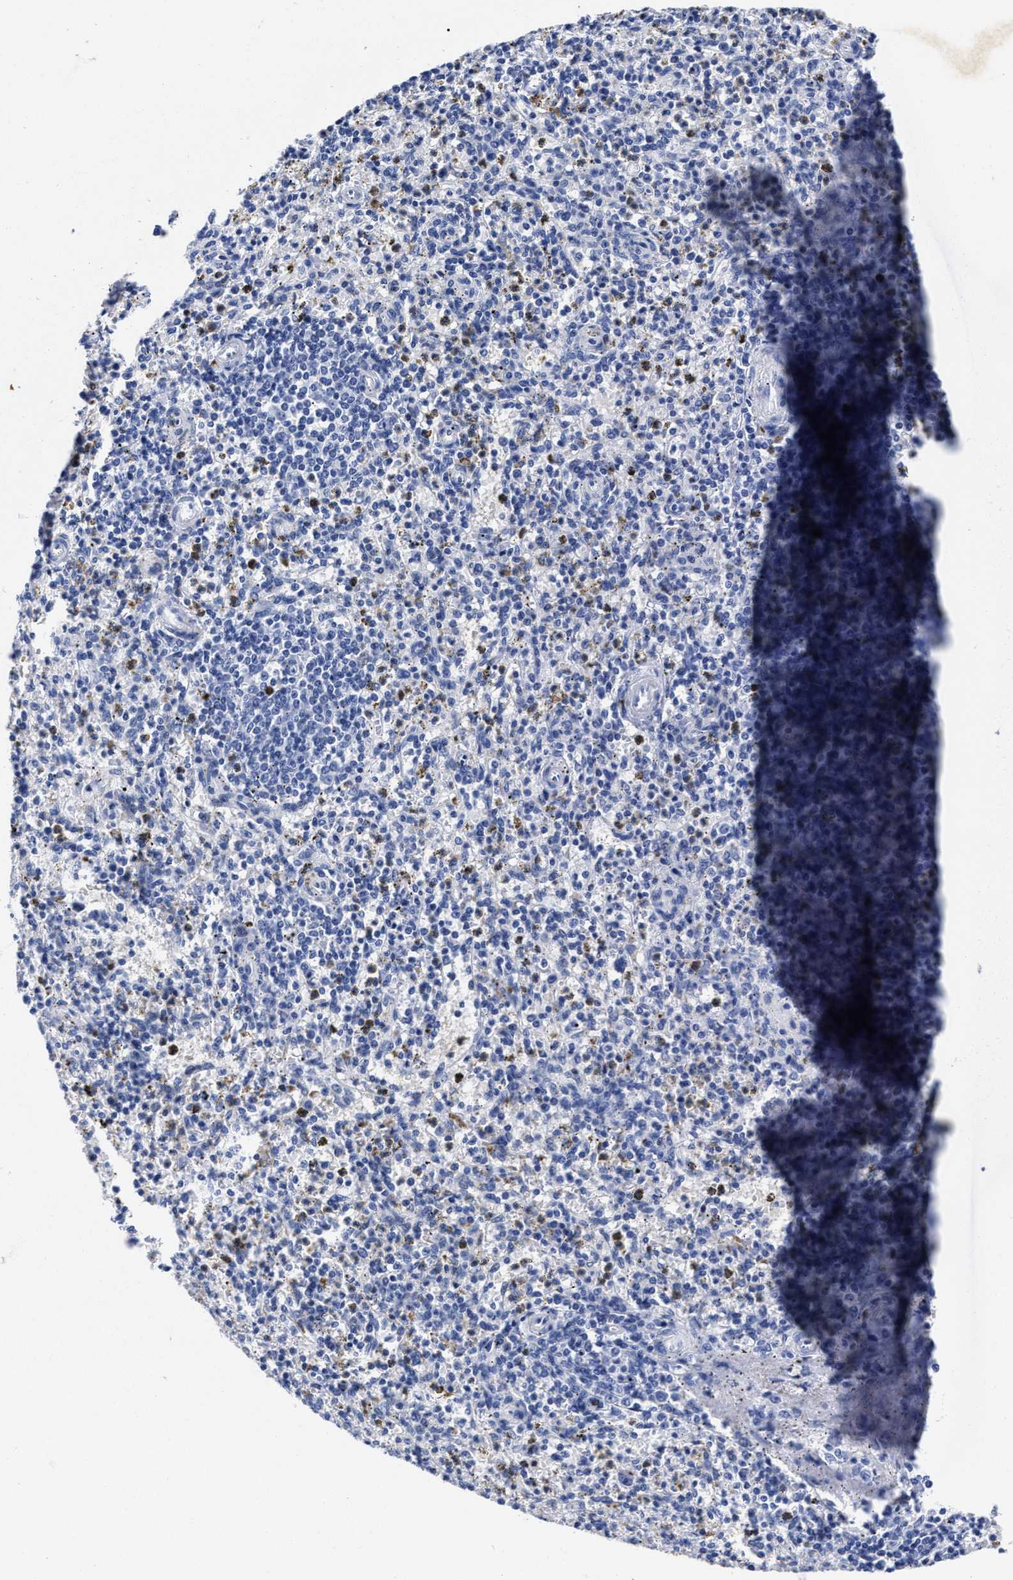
{"staining": {"intensity": "negative", "quantity": "none", "location": "none"}, "tissue": "spleen", "cell_type": "Cells in red pulp", "image_type": "normal", "snomed": [{"axis": "morphology", "description": "Normal tissue, NOS"}, {"axis": "topography", "description": "Spleen"}], "caption": "Human spleen stained for a protein using immunohistochemistry exhibits no positivity in cells in red pulp.", "gene": "LRRC8E", "patient": {"sex": "male", "age": 72}}